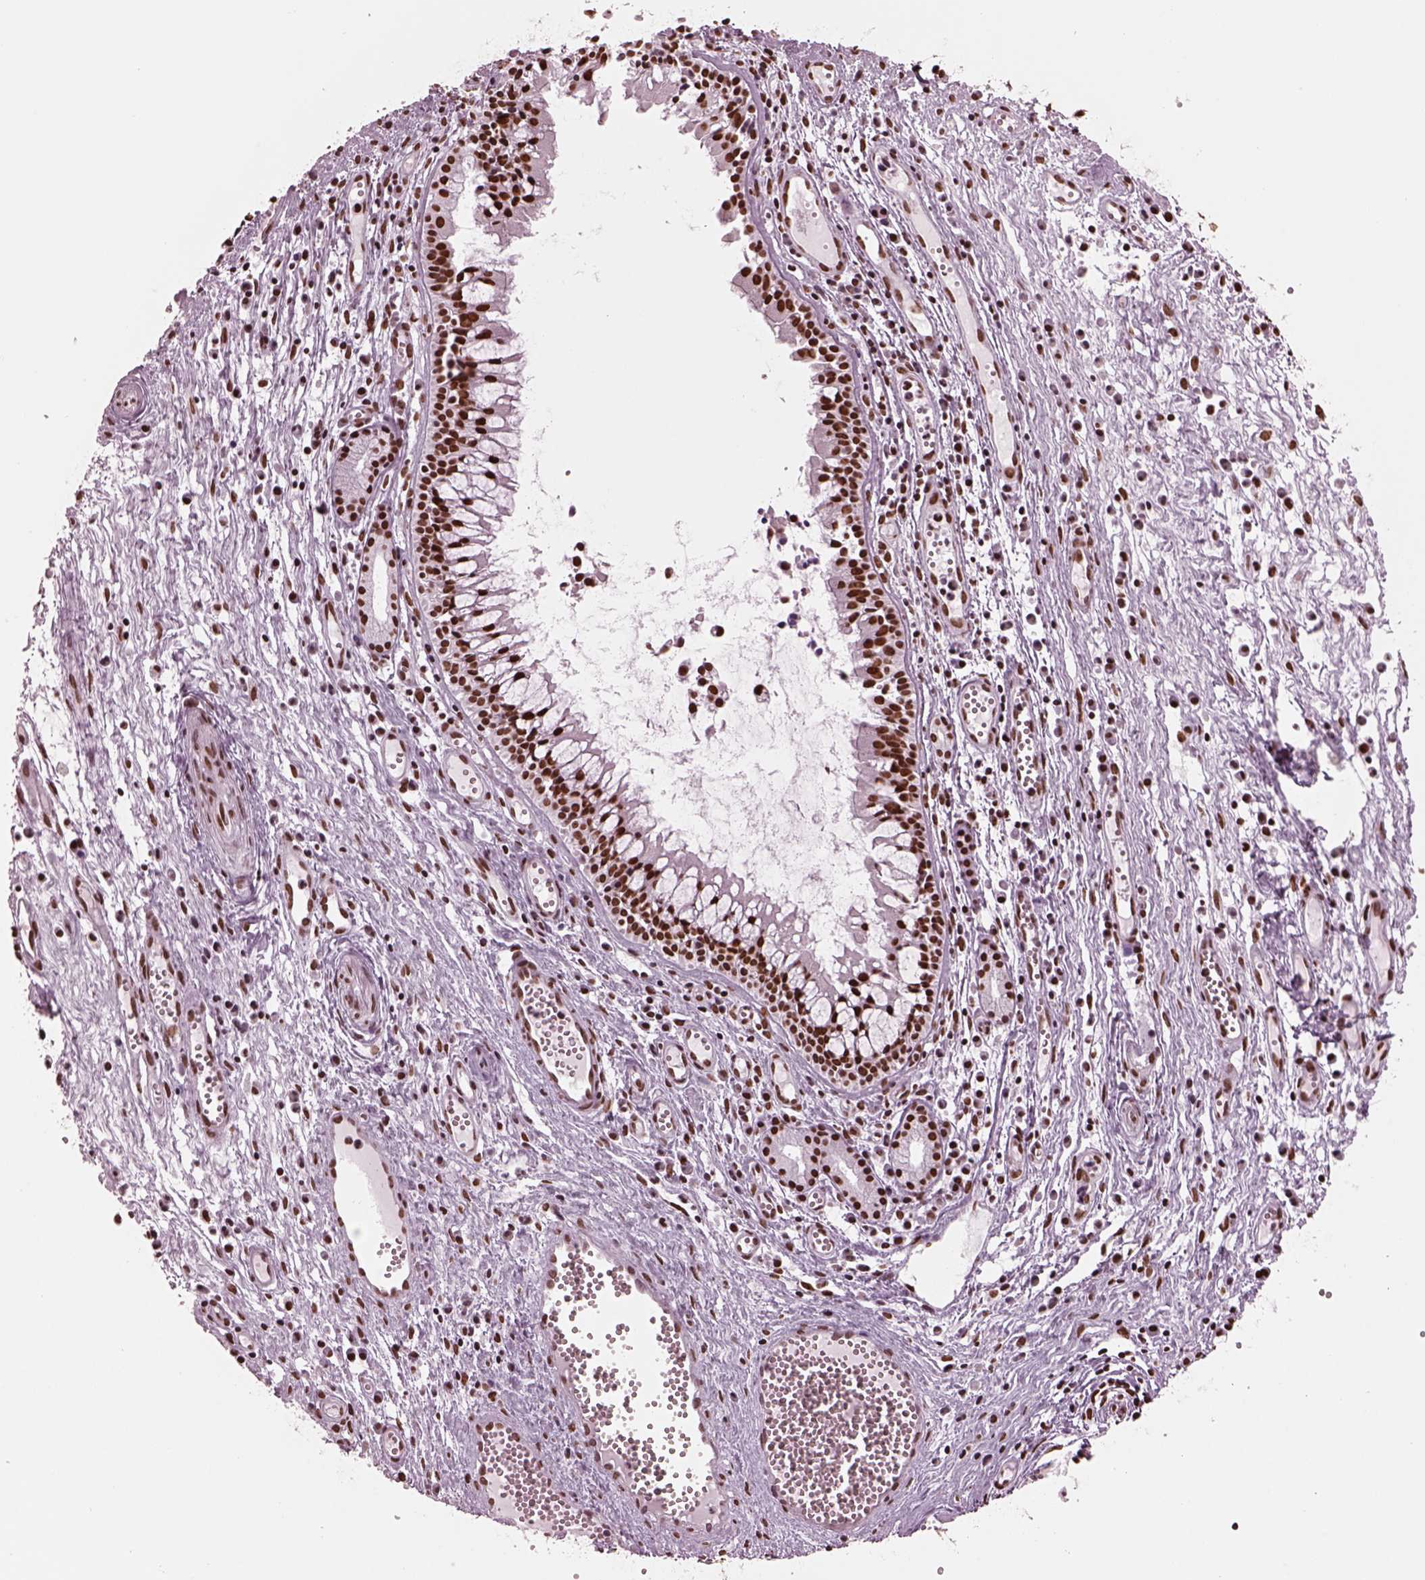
{"staining": {"intensity": "strong", "quantity": ">75%", "location": "nuclear"}, "tissue": "nasopharynx", "cell_type": "Respiratory epithelial cells", "image_type": "normal", "snomed": [{"axis": "morphology", "description": "Normal tissue, NOS"}, {"axis": "topography", "description": "Nasopharynx"}], "caption": "Protein staining of normal nasopharynx demonstrates strong nuclear positivity in approximately >75% of respiratory epithelial cells. The staining was performed using DAB (3,3'-diaminobenzidine) to visualize the protein expression in brown, while the nuclei were stained in blue with hematoxylin (Magnification: 20x).", "gene": "CBFA2T3", "patient": {"sex": "male", "age": 31}}